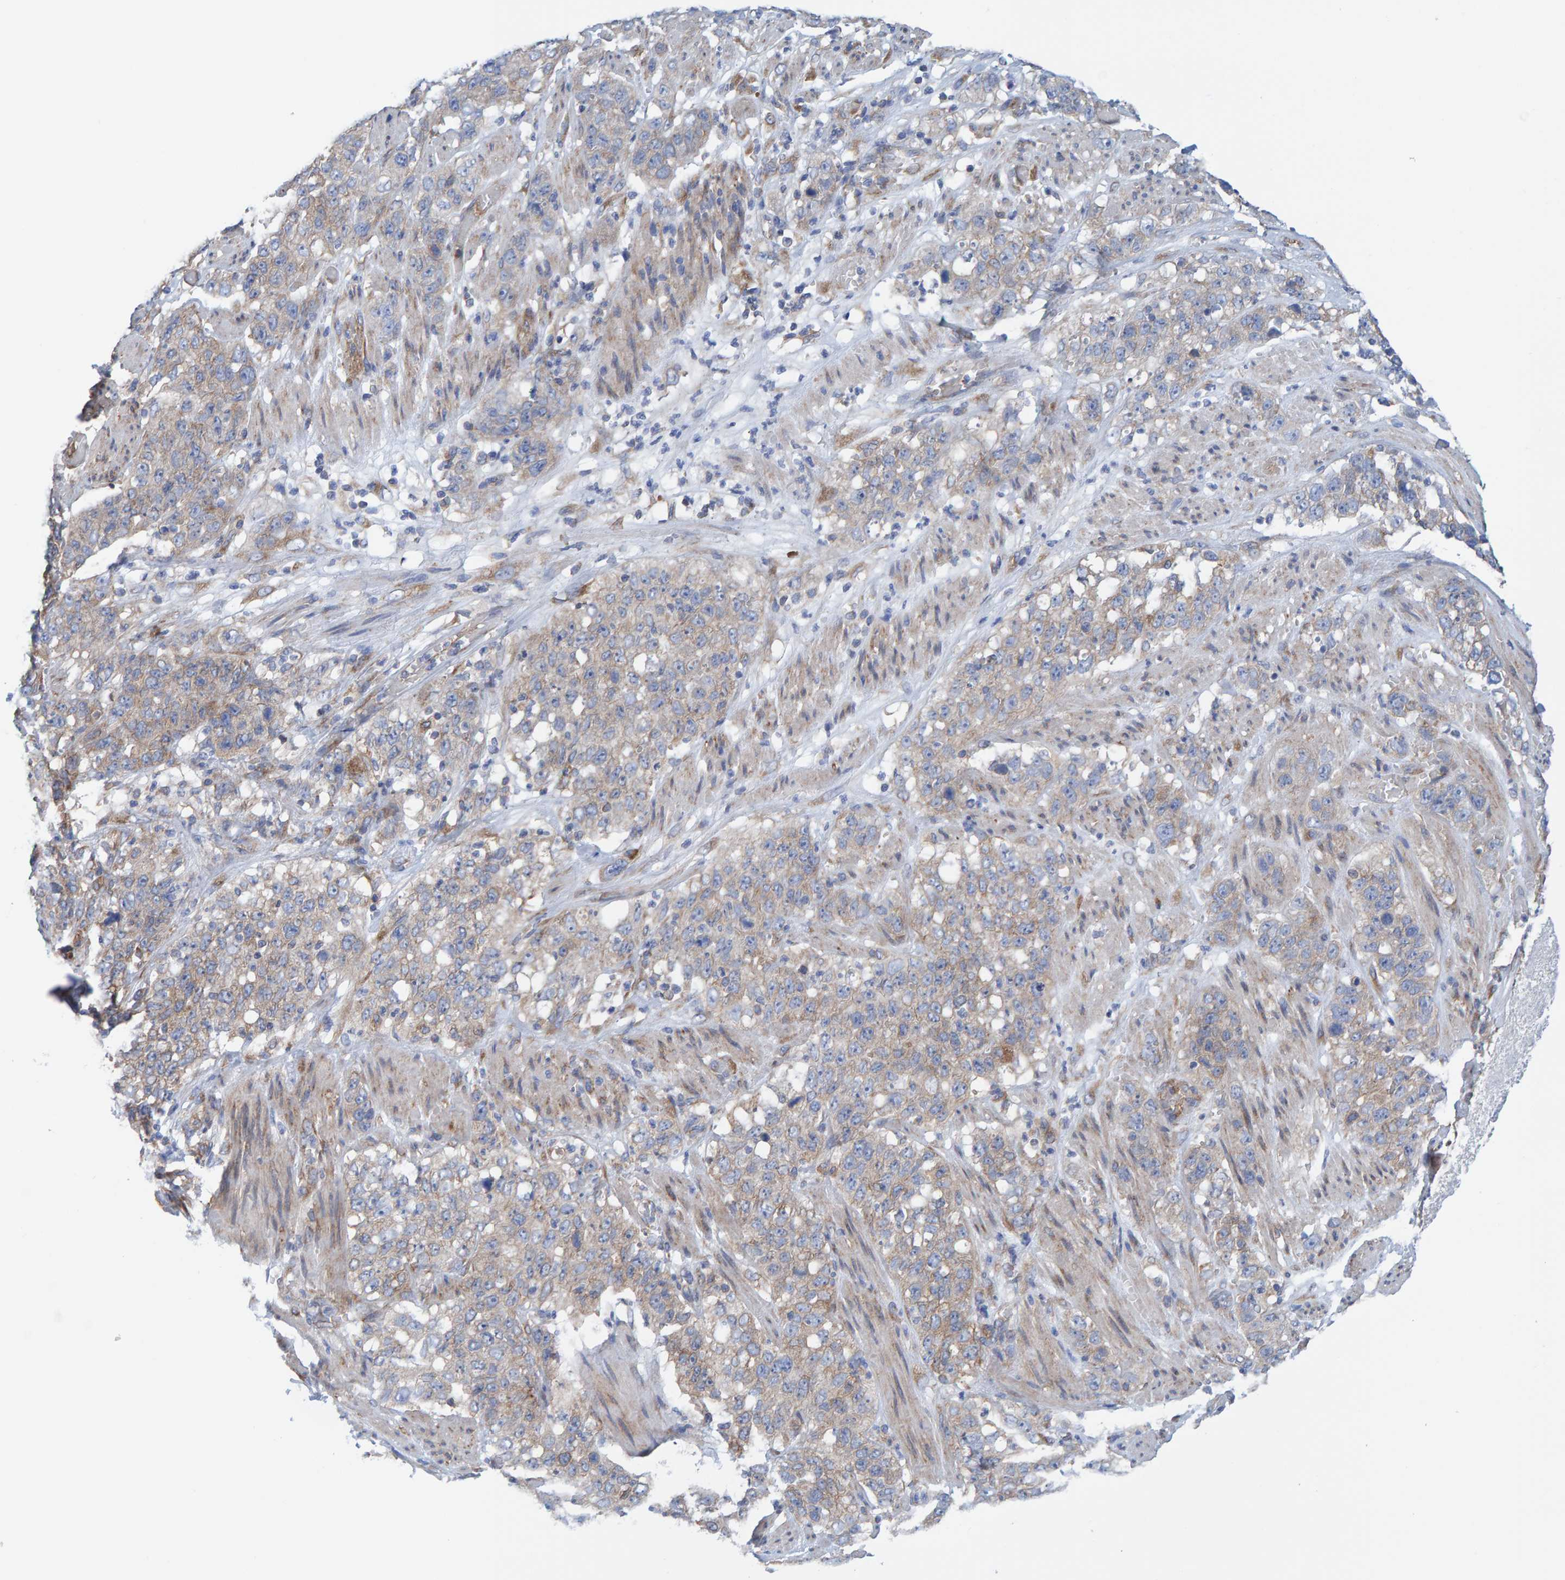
{"staining": {"intensity": "weak", "quantity": "<25%", "location": "cytoplasmic/membranous"}, "tissue": "stomach cancer", "cell_type": "Tumor cells", "image_type": "cancer", "snomed": [{"axis": "morphology", "description": "Adenocarcinoma, NOS"}, {"axis": "topography", "description": "Stomach"}], "caption": "Tumor cells are negative for brown protein staining in stomach cancer. (DAB (3,3'-diaminobenzidine) immunohistochemistry, high magnification).", "gene": "CDK5RAP3", "patient": {"sex": "male", "age": 48}}